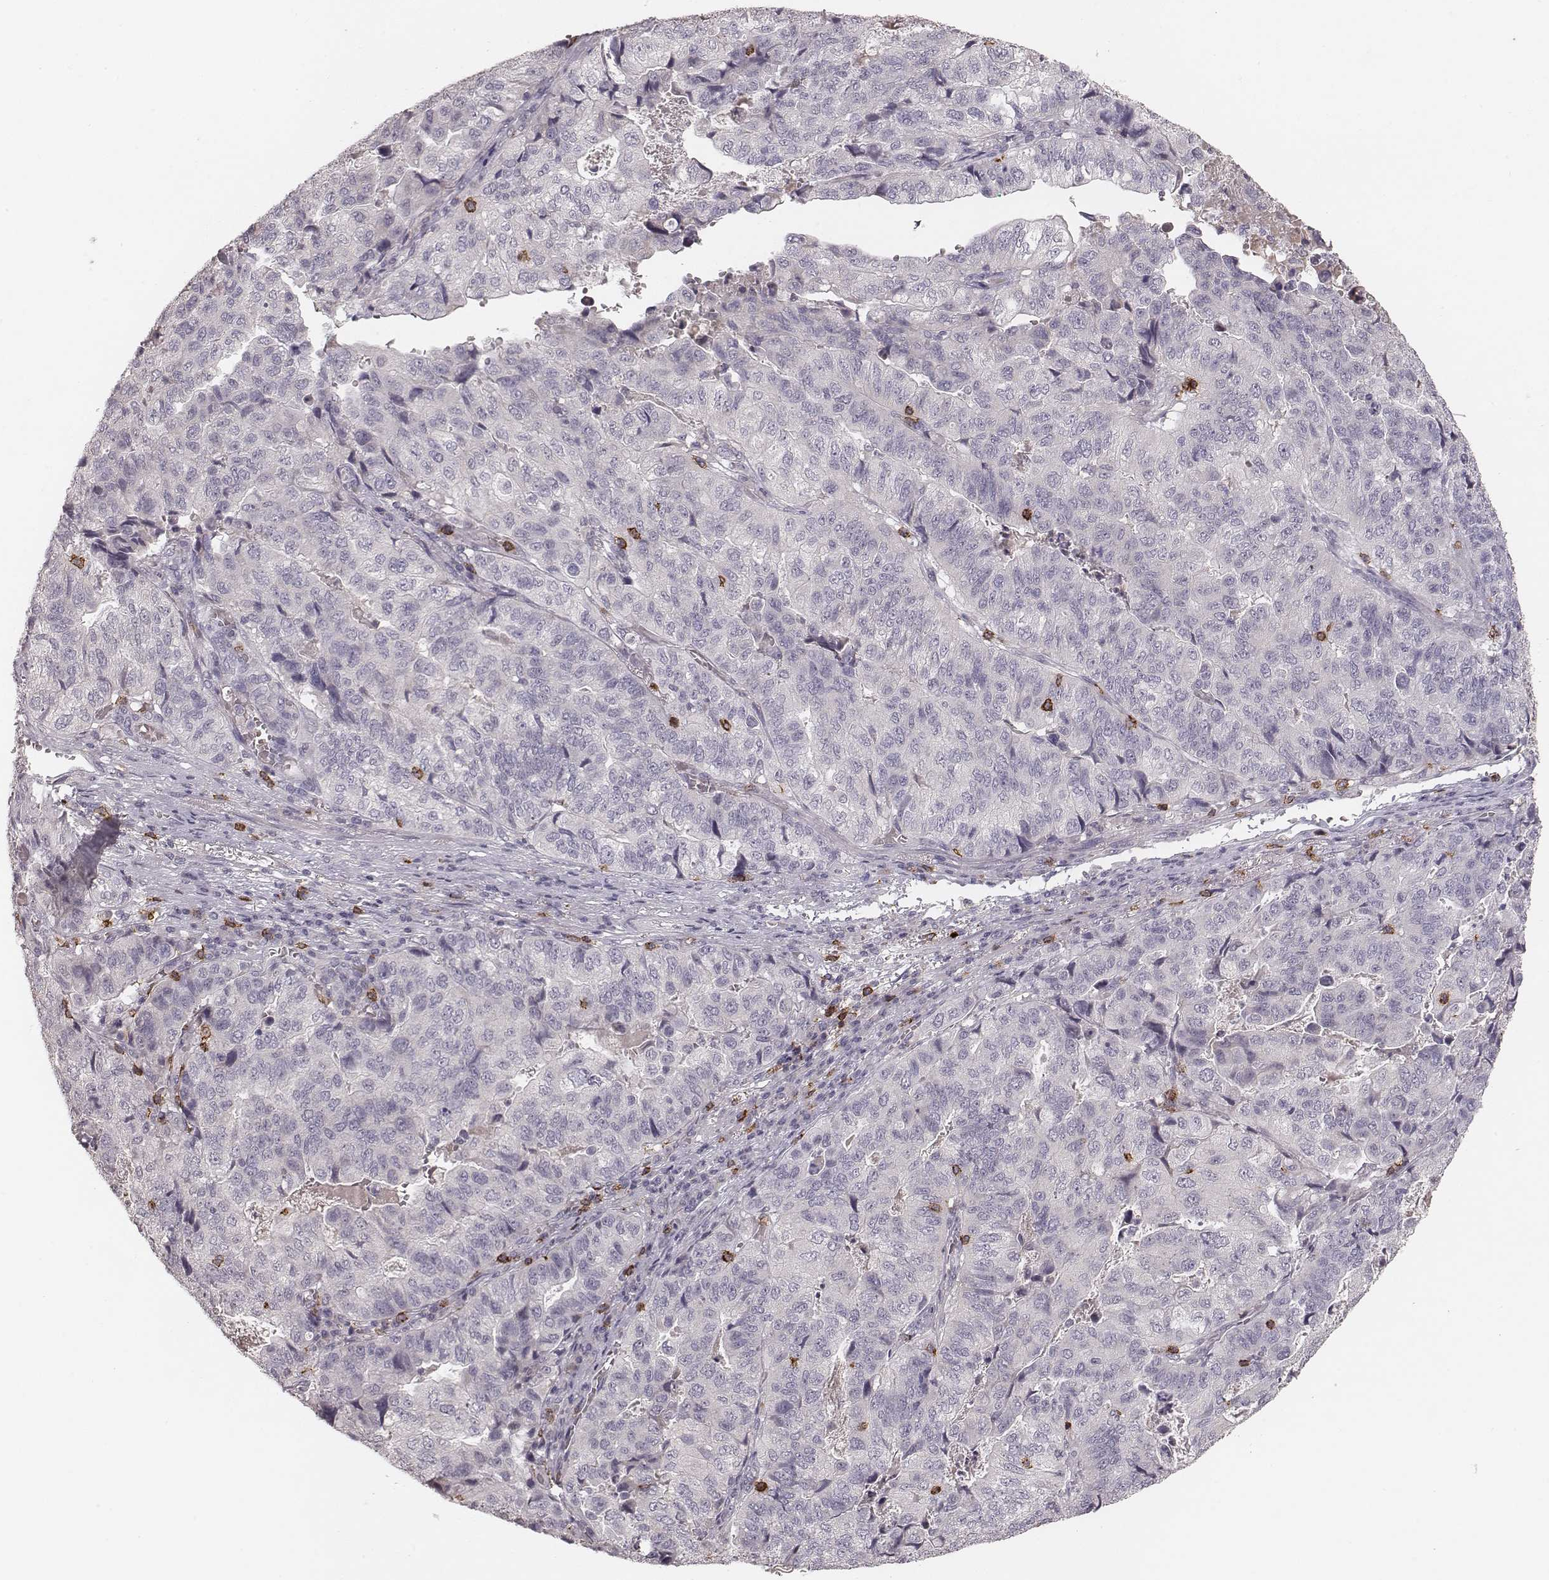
{"staining": {"intensity": "negative", "quantity": "none", "location": "none"}, "tissue": "stomach cancer", "cell_type": "Tumor cells", "image_type": "cancer", "snomed": [{"axis": "morphology", "description": "Adenocarcinoma, NOS"}, {"axis": "topography", "description": "Stomach, upper"}], "caption": "An image of human stomach cancer is negative for staining in tumor cells.", "gene": "CD8A", "patient": {"sex": "female", "age": 67}}